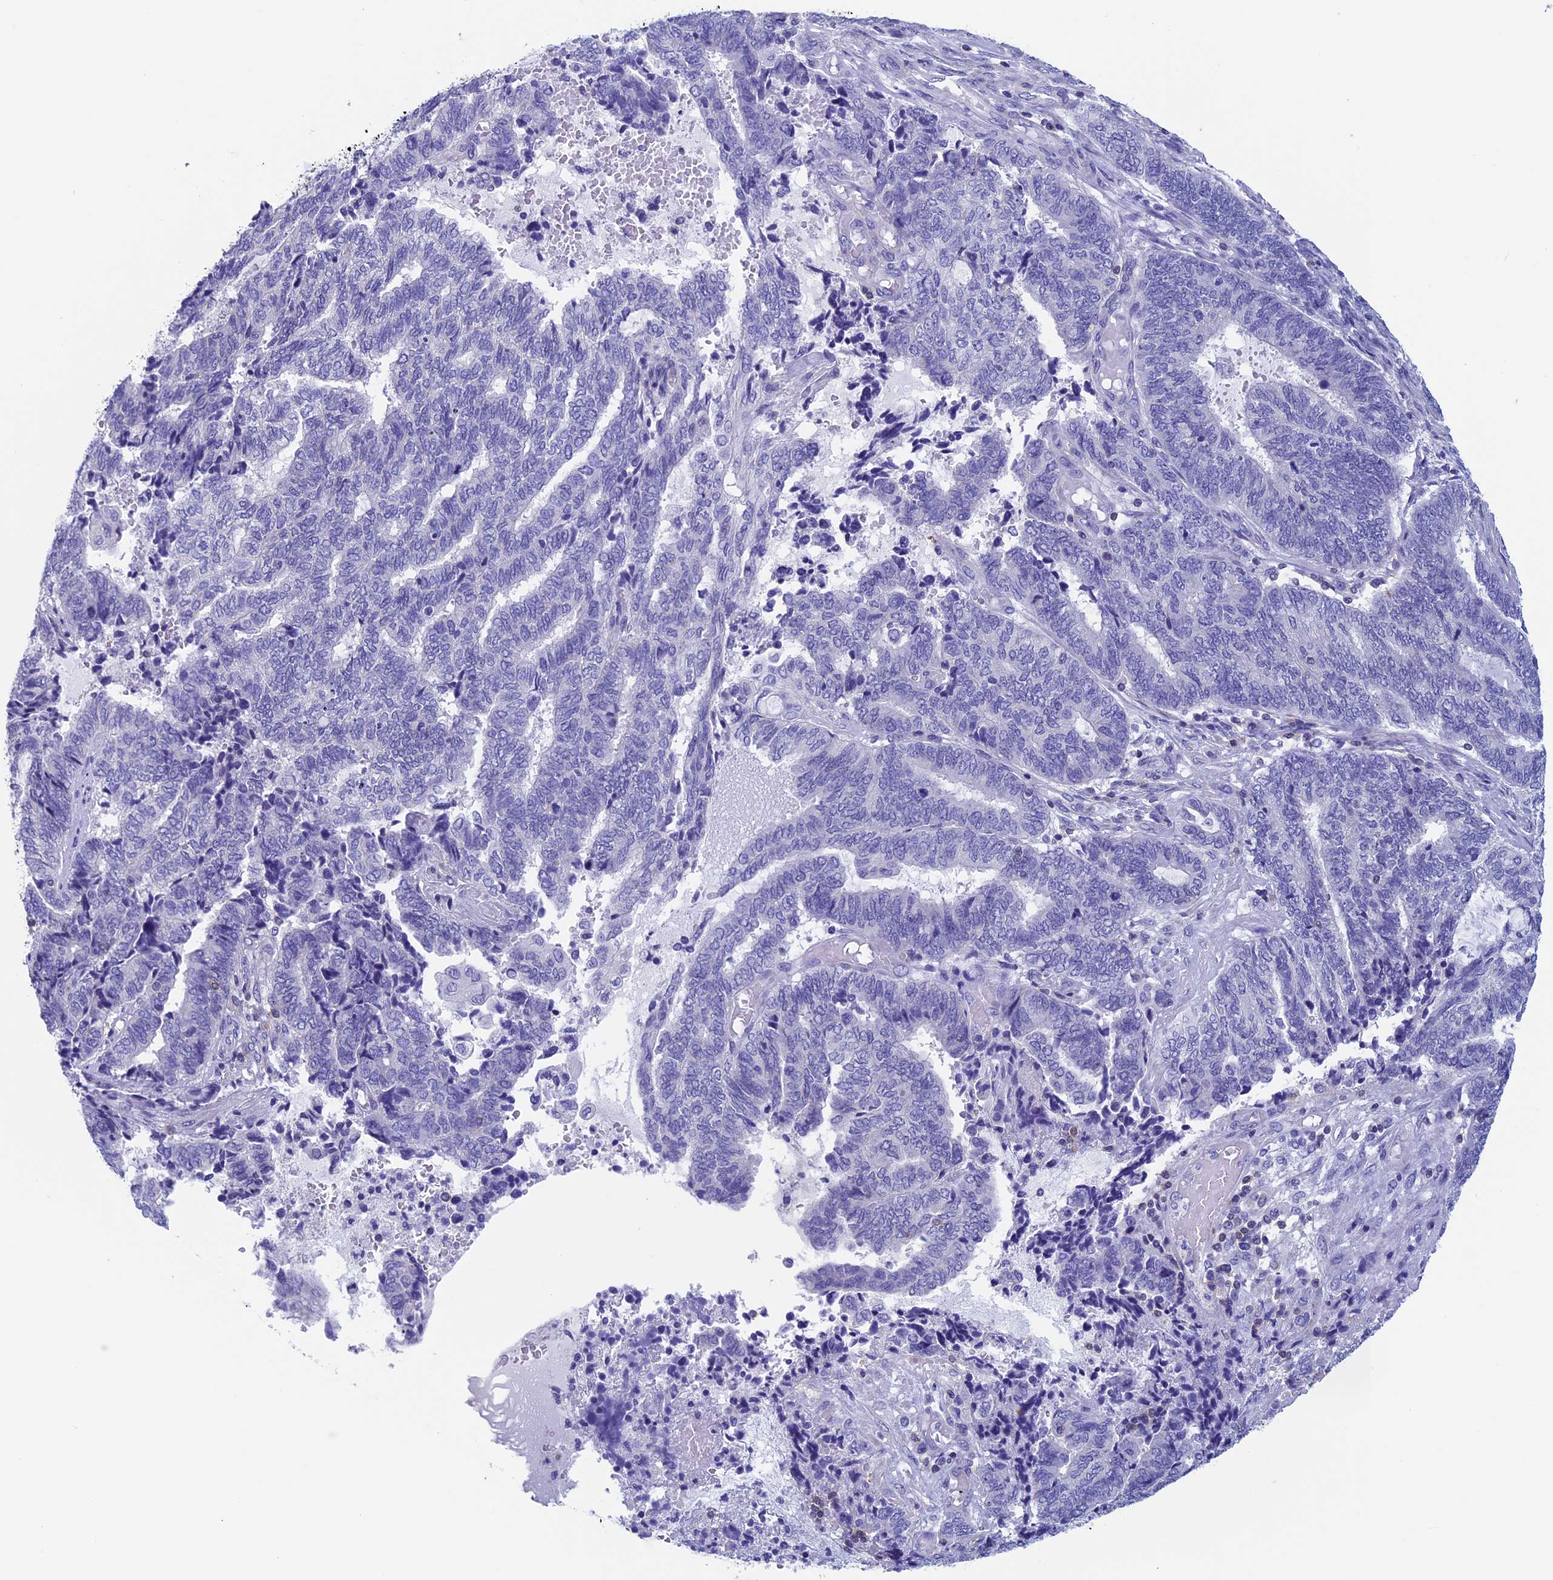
{"staining": {"intensity": "negative", "quantity": "none", "location": "none"}, "tissue": "endometrial cancer", "cell_type": "Tumor cells", "image_type": "cancer", "snomed": [{"axis": "morphology", "description": "Adenocarcinoma, NOS"}, {"axis": "topography", "description": "Uterus"}, {"axis": "topography", "description": "Endometrium"}], "caption": "IHC of endometrial adenocarcinoma shows no expression in tumor cells. (Stains: DAB IHC with hematoxylin counter stain, Microscopy: brightfield microscopy at high magnification).", "gene": "SEPTIN1", "patient": {"sex": "female", "age": 70}}